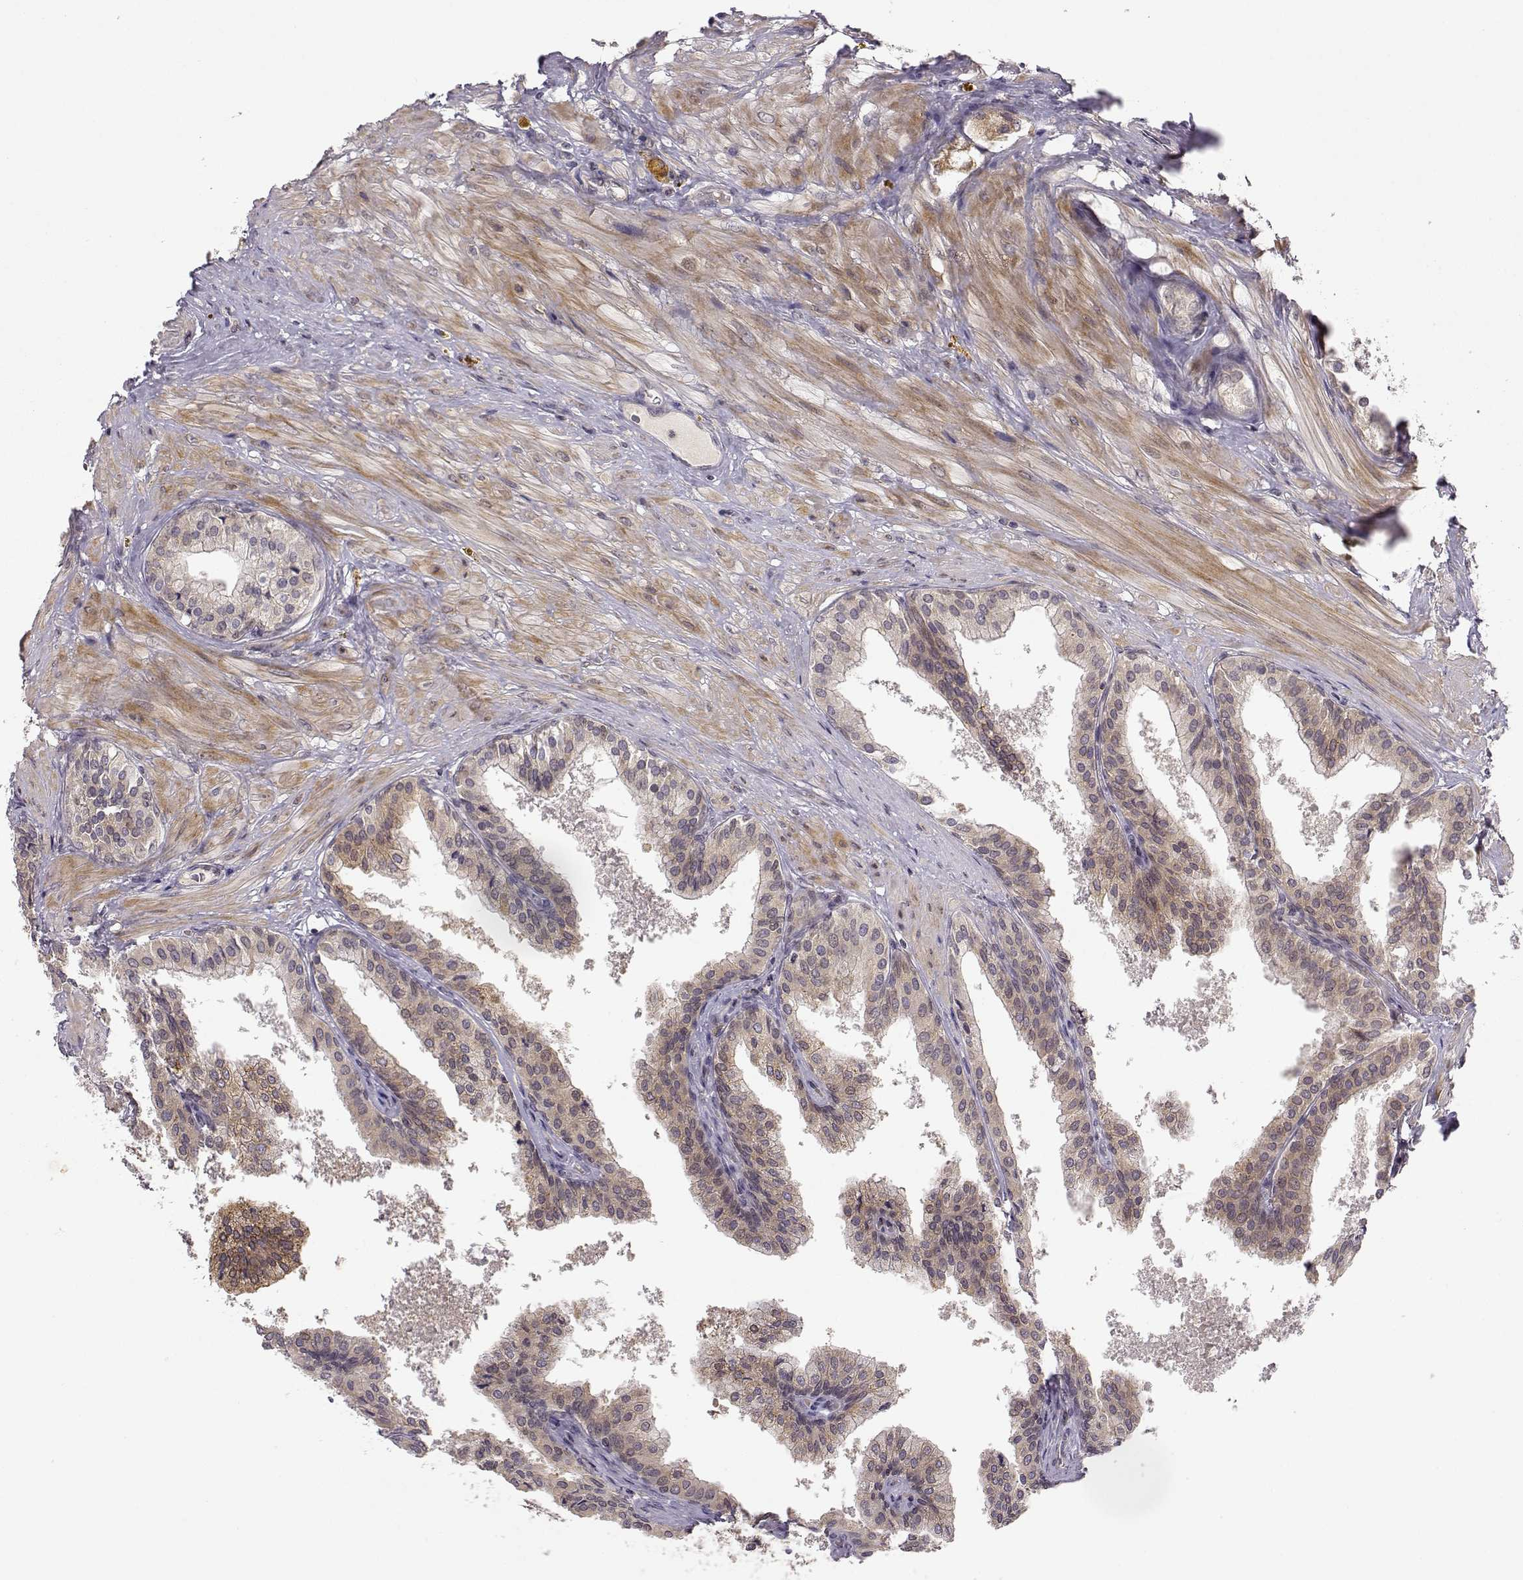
{"staining": {"intensity": "weak", "quantity": ">75%", "location": "cytoplasmic/membranous"}, "tissue": "prostate cancer", "cell_type": "Tumor cells", "image_type": "cancer", "snomed": [{"axis": "morphology", "description": "Adenocarcinoma, Low grade"}, {"axis": "topography", "description": "Prostate"}], "caption": "Brown immunohistochemical staining in human adenocarcinoma (low-grade) (prostate) exhibits weak cytoplasmic/membranous staining in about >75% of tumor cells. (DAB = brown stain, brightfield microscopy at high magnification).", "gene": "ERGIC2", "patient": {"sex": "male", "age": 56}}